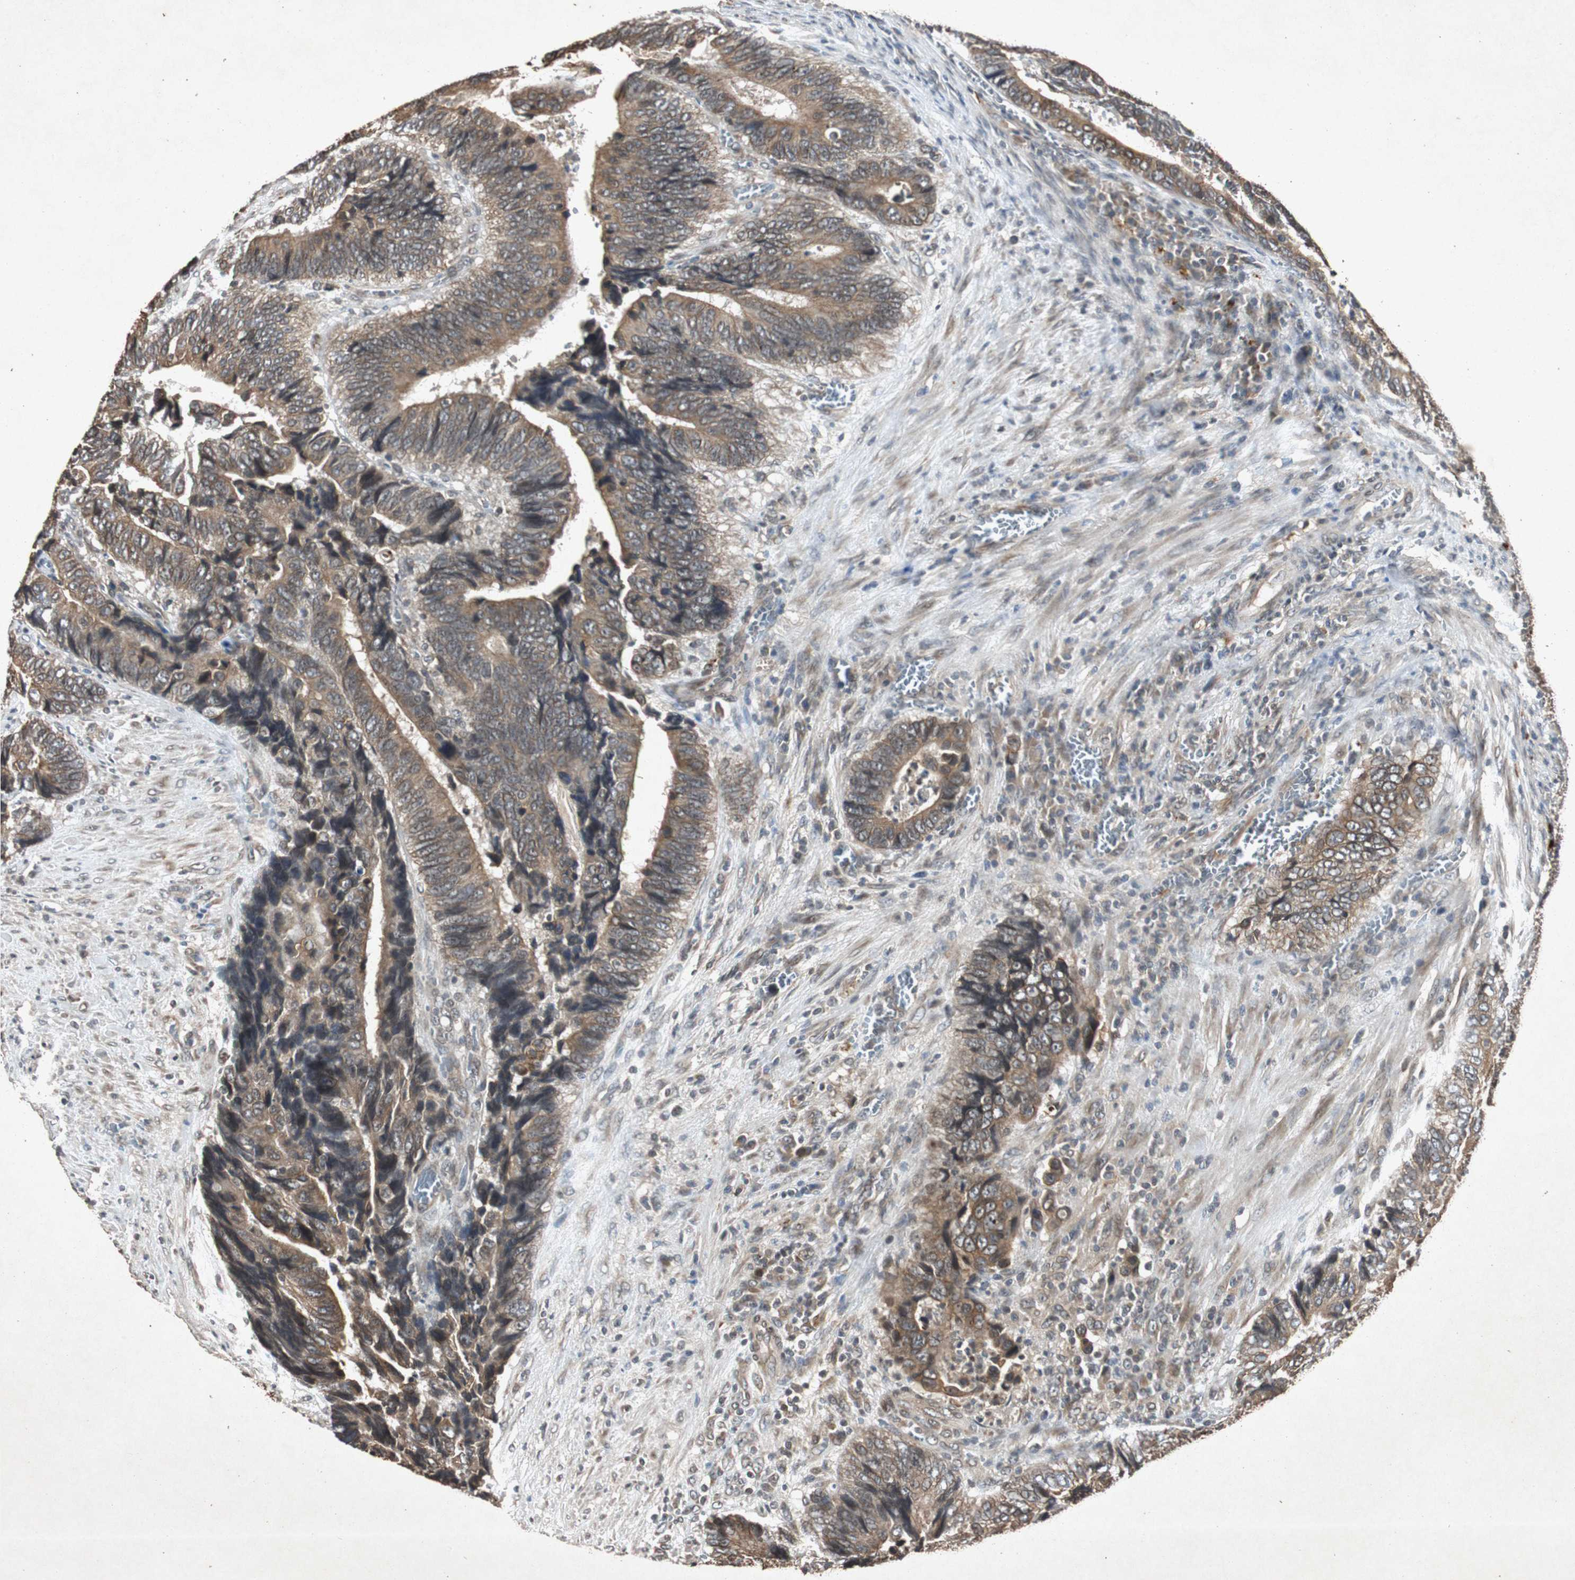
{"staining": {"intensity": "moderate", "quantity": ">75%", "location": "cytoplasmic/membranous"}, "tissue": "colorectal cancer", "cell_type": "Tumor cells", "image_type": "cancer", "snomed": [{"axis": "morphology", "description": "Adenocarcinoma, NOS"}, {"axis": "topography", "description": "Colon"}], "caption": "Moderate cytoplasmic/membranous expression is identified in approximately >75% of tumor cells in colorectal adenocarcinoma.", "gene": "SLIT2", "patient": {"sex": "male", "age": 72}}